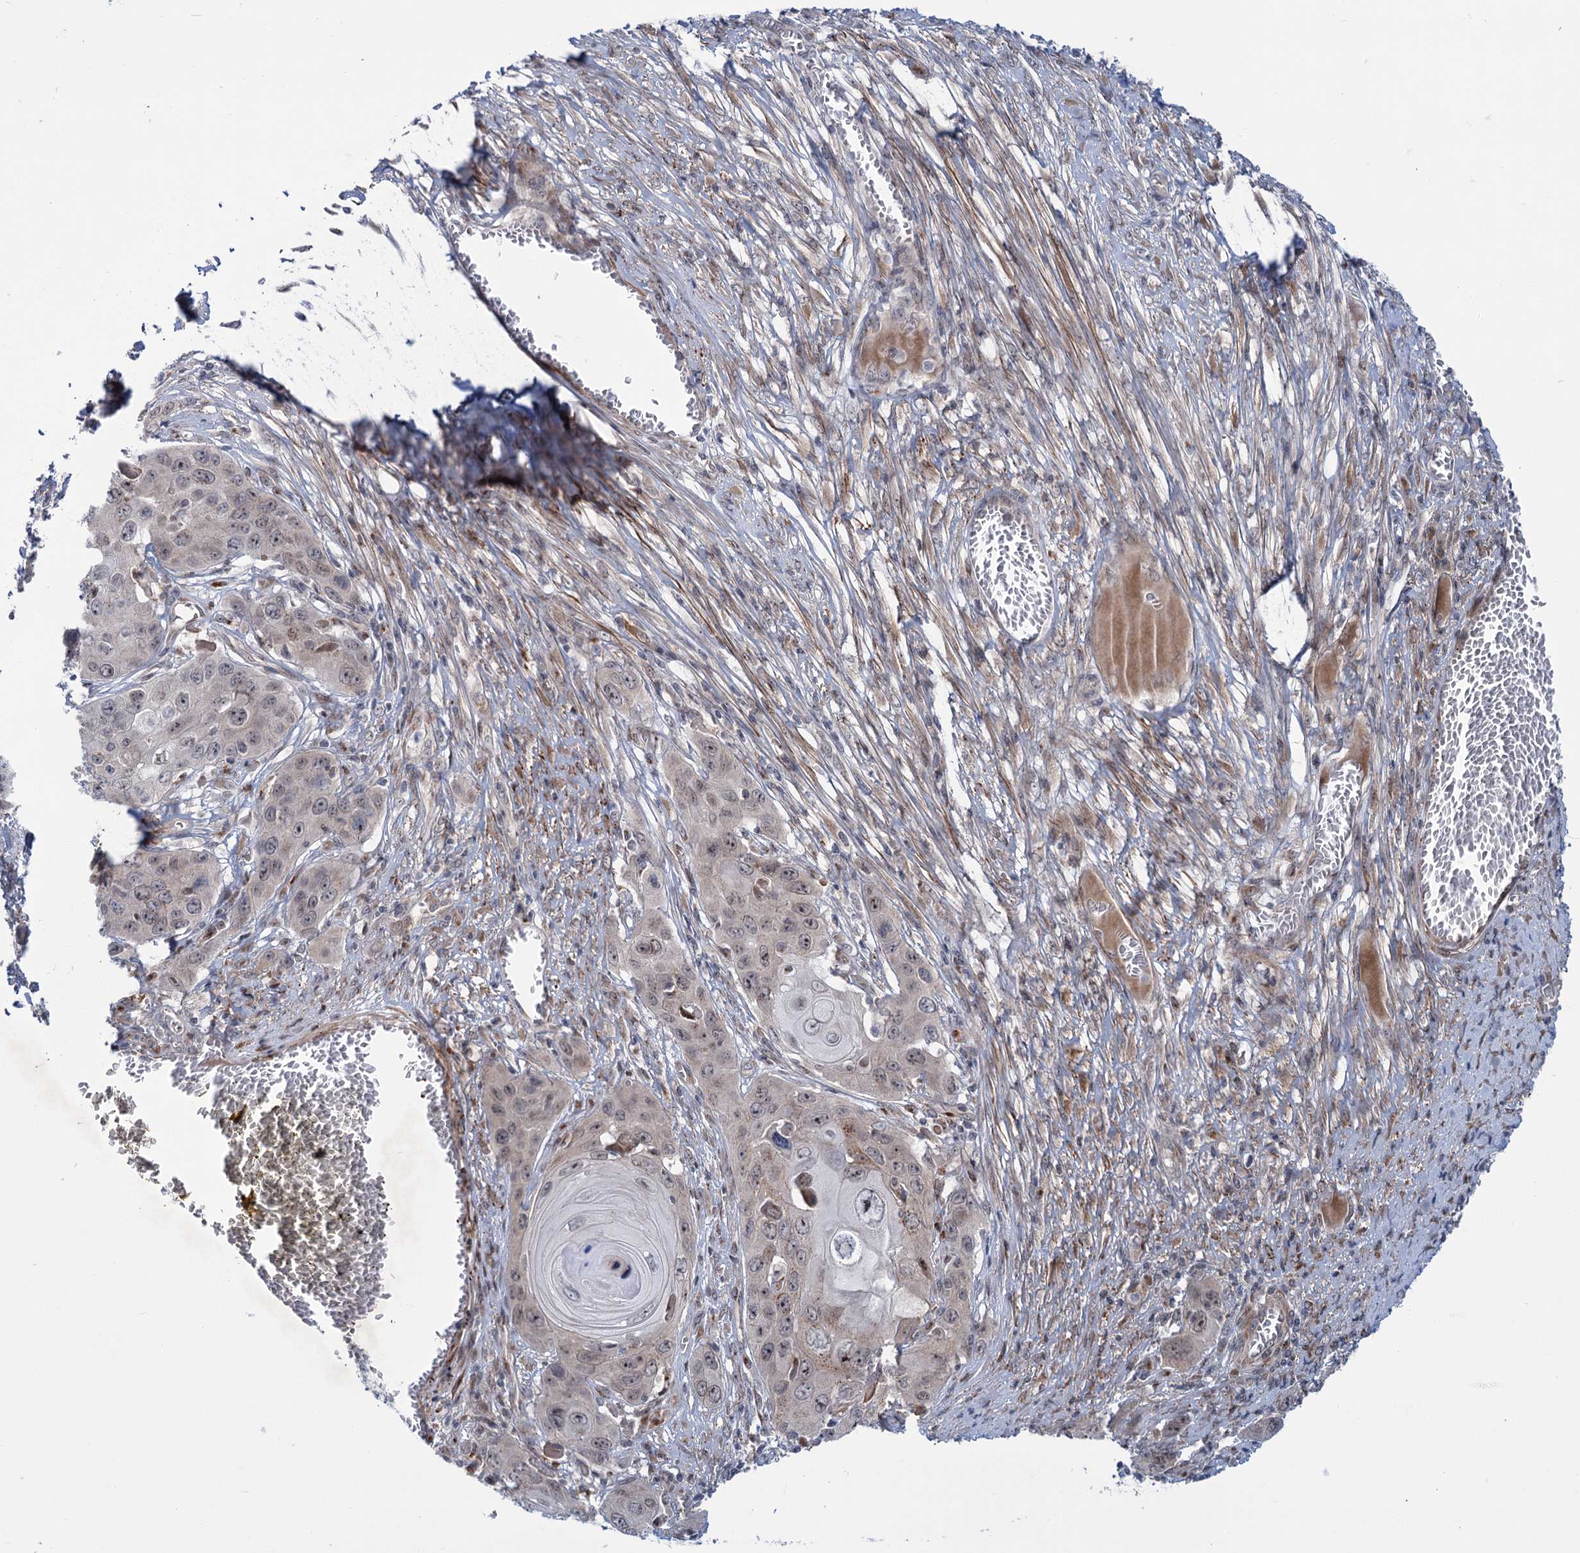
{"staining": {"intensity": "moderate", "quantity": "<25%", "location": "cytoplasmic/membranous"}, "tissue": "skin cancer", "cell_type": "Tumor cells", "image_type": "cancer", "snomed": [{"axis": "morphology", "description": "Squamous cell carcinoma, NOS"}, {"axis": "topography", "description": "Skin"}], "caption": "Protein staining of skin cancer tissue demonstrates moderate cytoplasmic/membranous staining in about <25% of tumor cells. Nuclei are stained in blue.", "gene": "ELP4", "patient": {"sex": "male", "age": 55}}